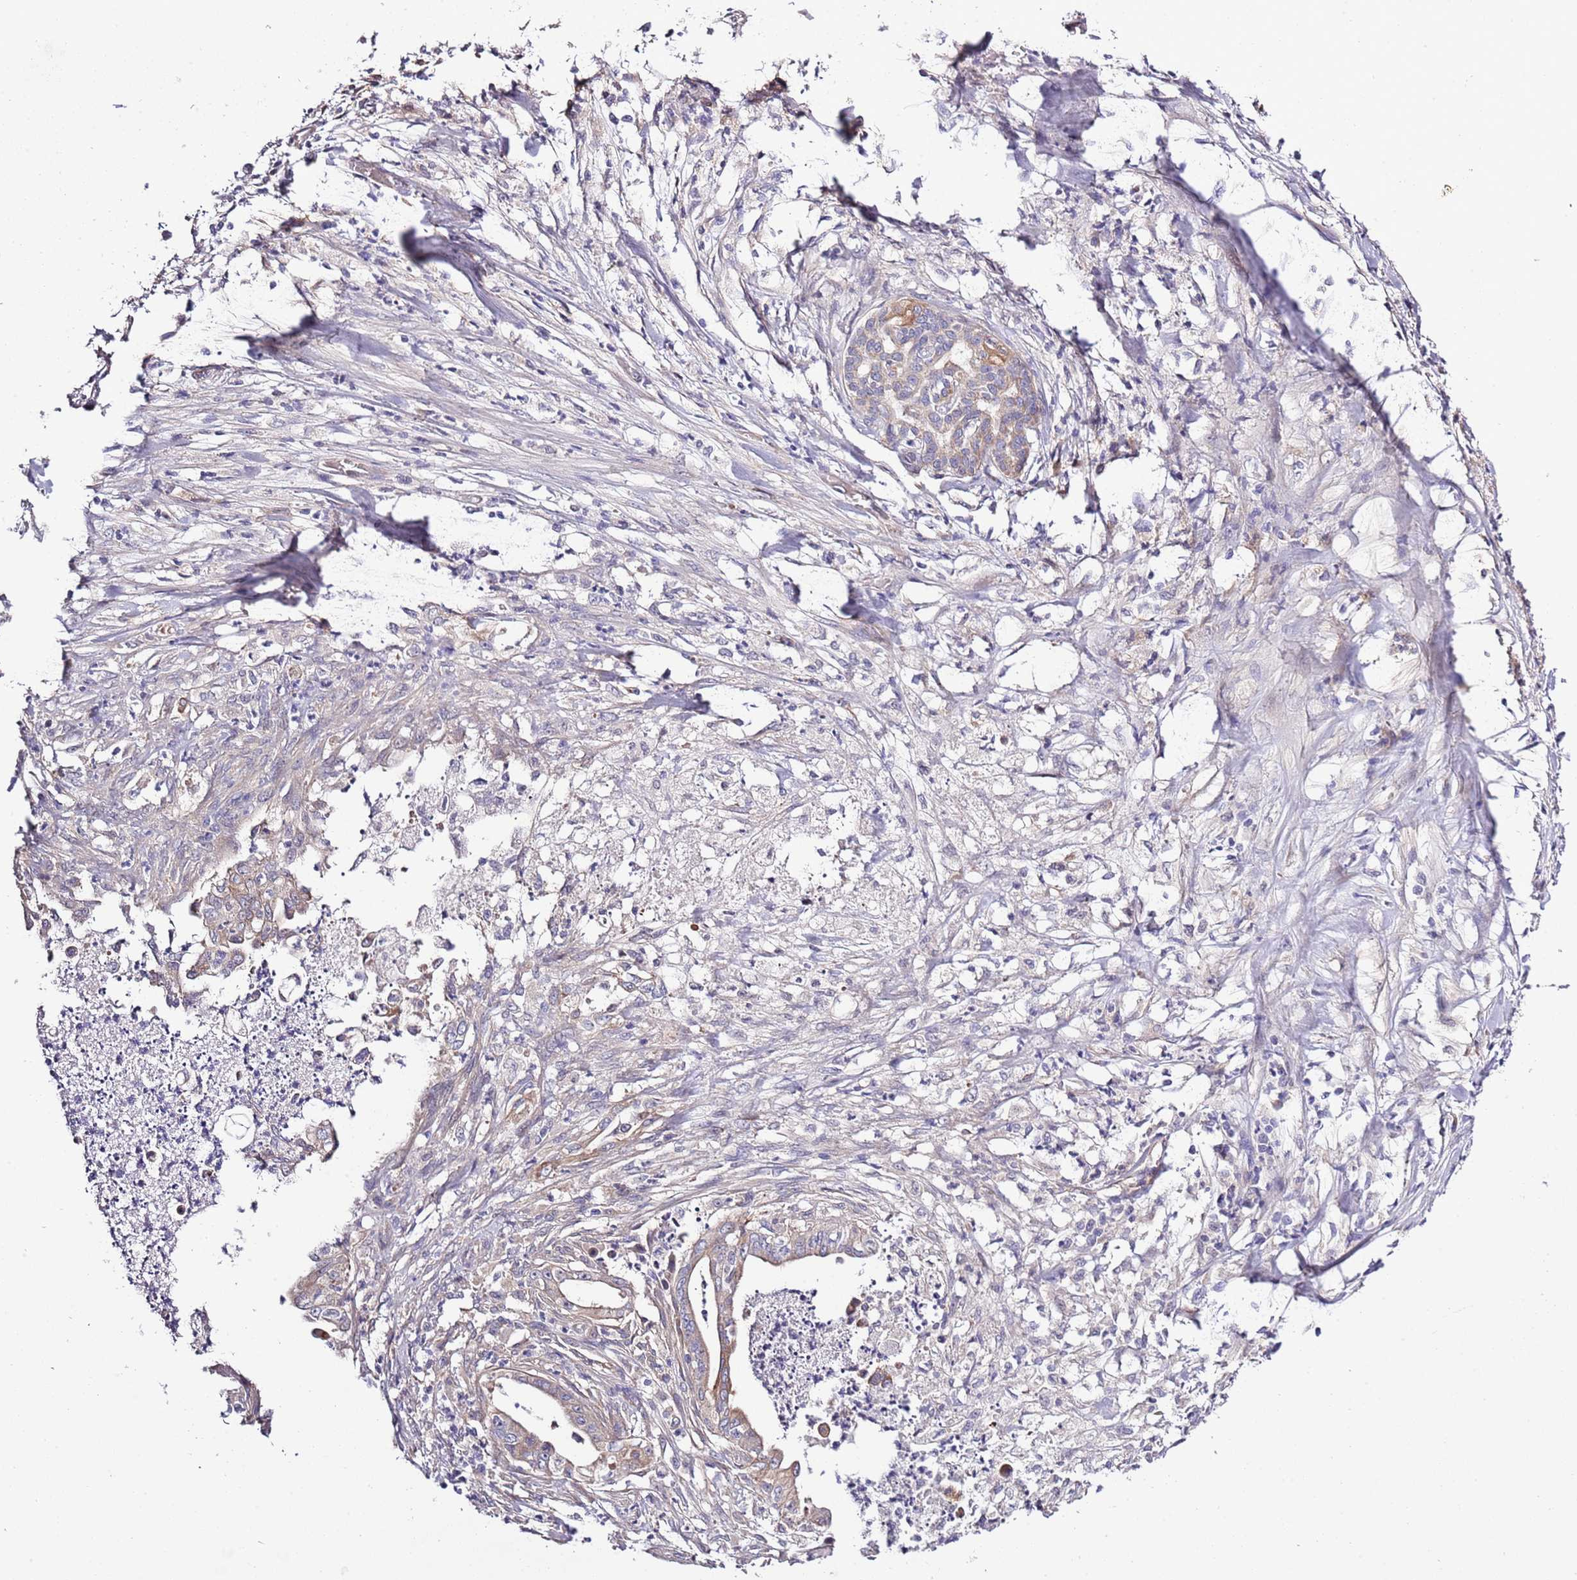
{"staining": {"intensity": "moderate", "quantity": "25%-75%", "location": "cytoplasmic/membranous"}, "tissue": "pancreatic cancer", "cell_type": "Tumor cells", "image_type": "cancer", "snomed": [{"axis": "morphology", "description": "Adenocarcinoma, NOS"}, {"axis": "topography", "description": "Pancreas"}], "caption": "Pancreatic cancer (adenocarcinoma) stained with a protein marker demonstrates moderate staining in tumor cells.", "gene": "LIPJ", "patient": {"sex": "male", "age": 58}}